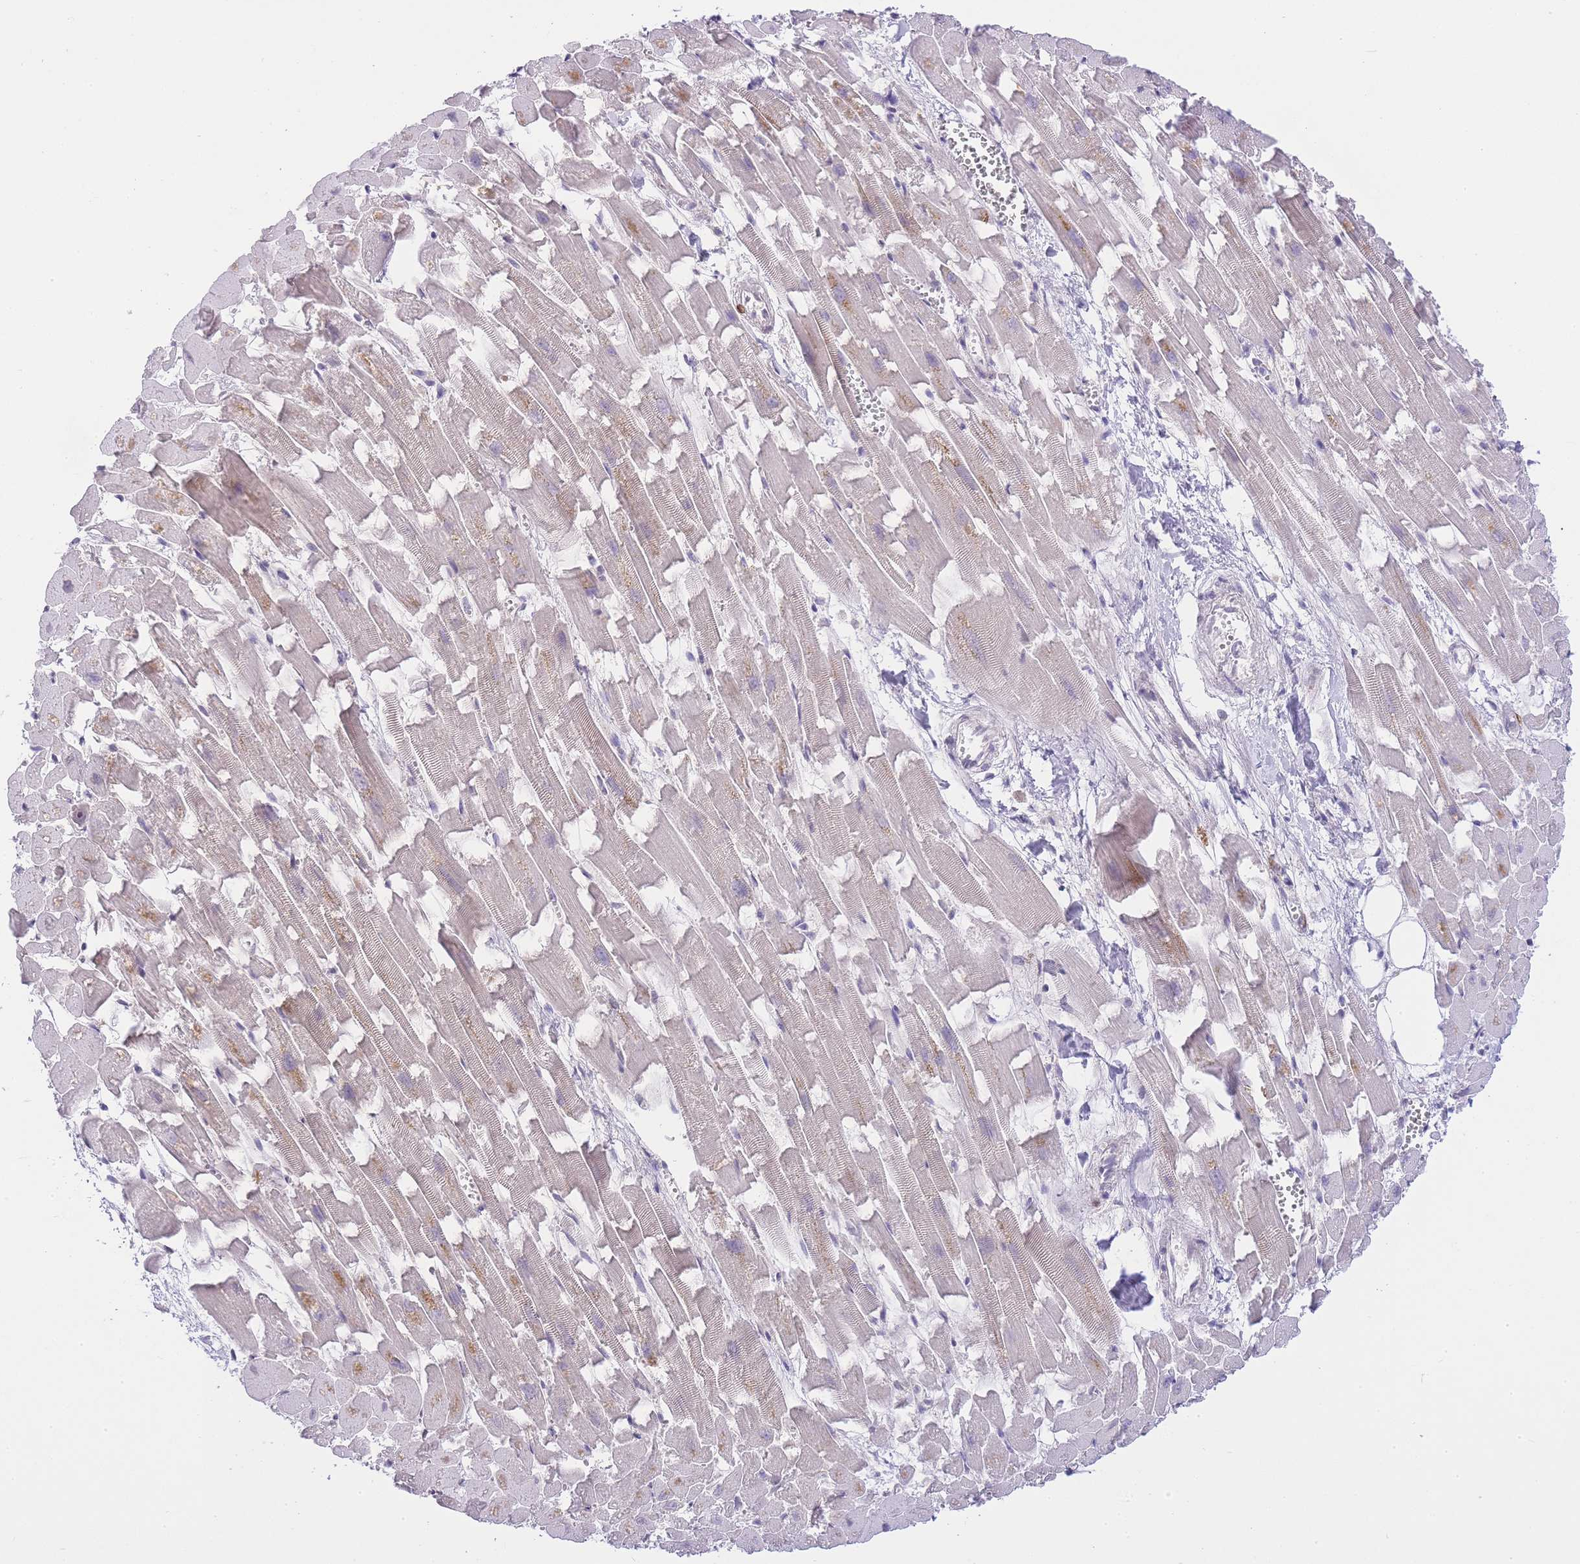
{"staining": {"intensity": "negative", "quantity": "none", "location": "none"}, "tissue": "heart muscle", "cell_type": "Cardiomyocytes", "image_type": "normal", "snomed": [{"axis": "morphology", "description": "Normal tissue, NOS"}, {"axis": "topography", "description": "Heart"}], "caption": "This micrograph is of unremarkable heart muscle stained with immunohistochemistry (IHC) to label a protein in brown with the nuclei are counter-stained blue. There is no positivity in cardiomyocytes.", "gene": "TMED3", "patient": {"sex": "female", "age": 64}}